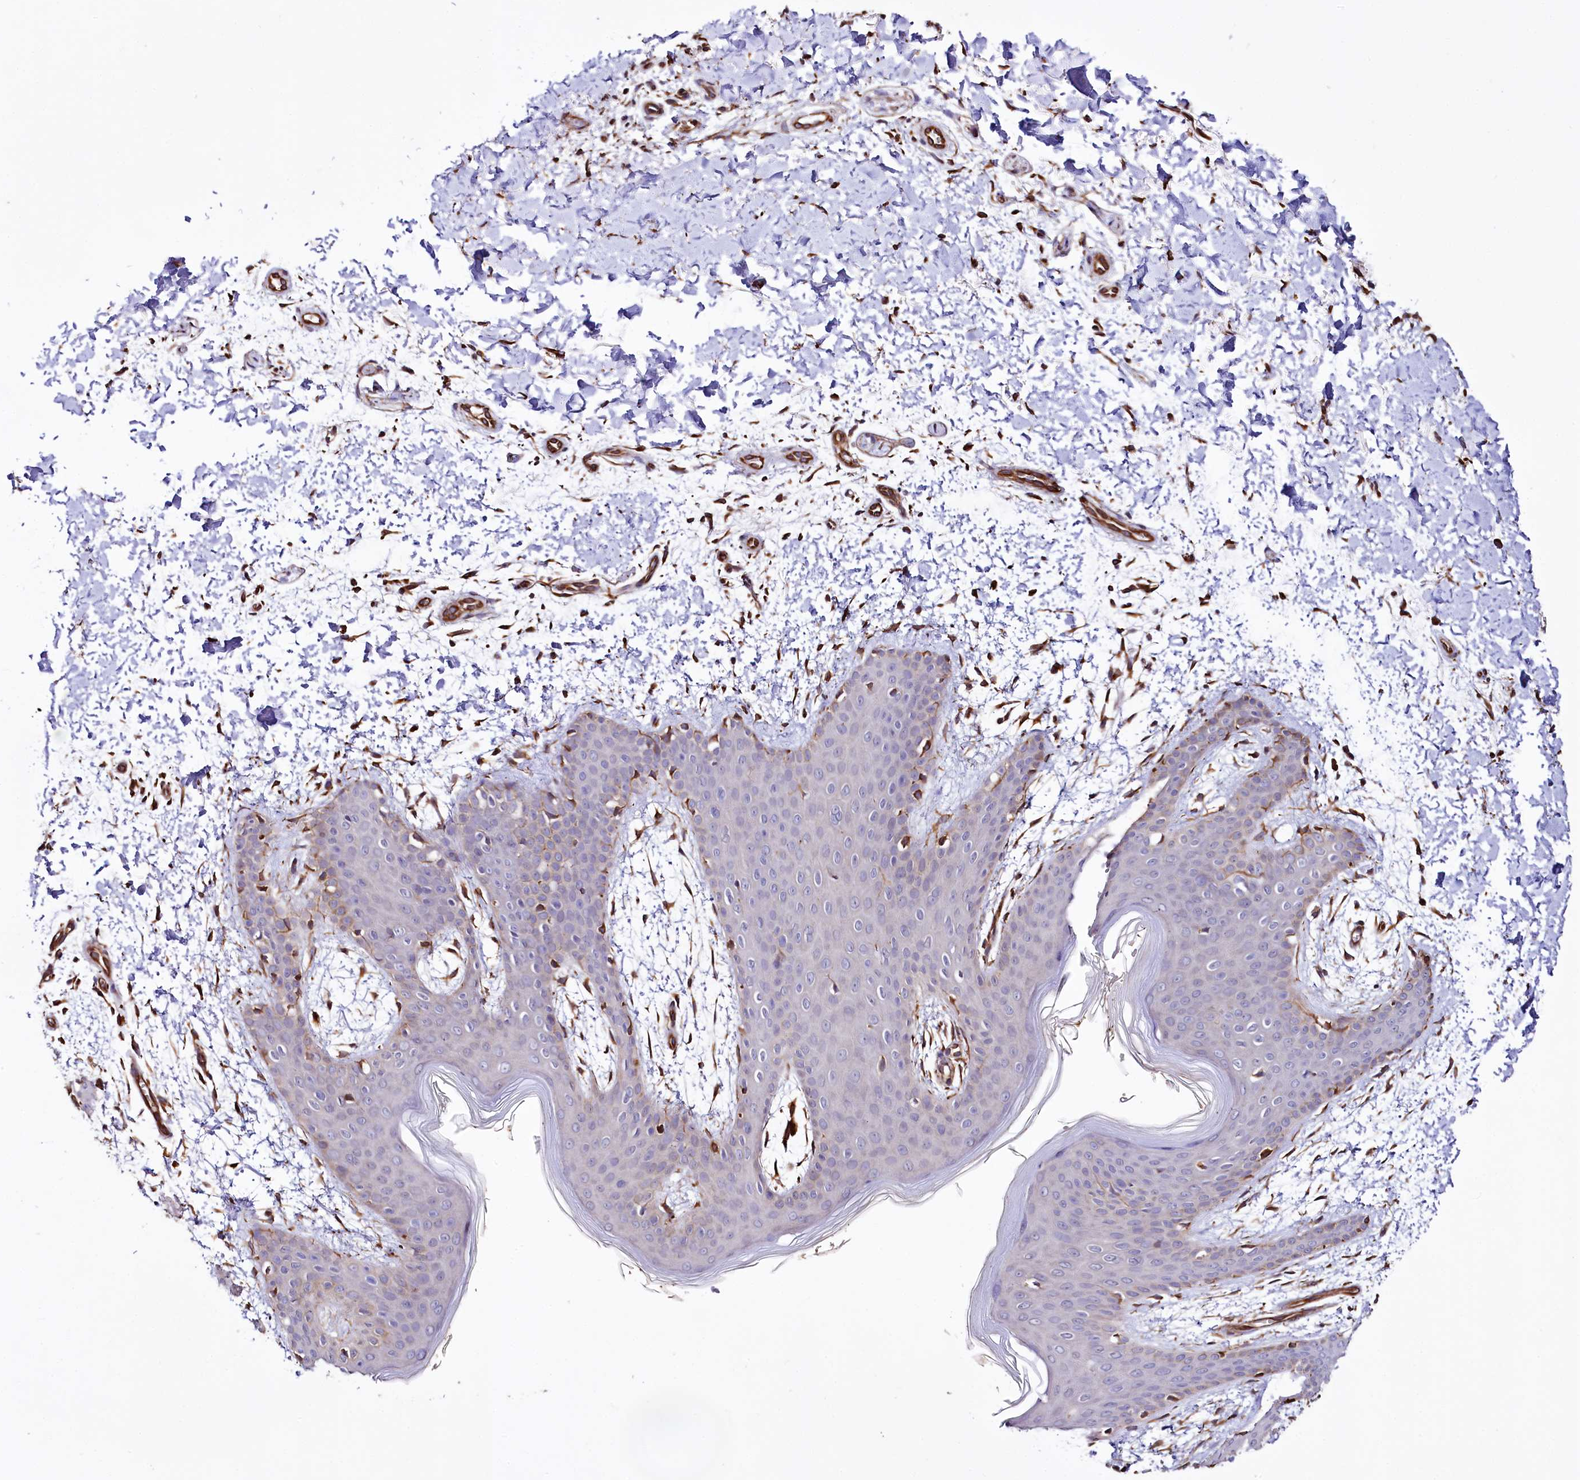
{"staining": {"intensity": "moderate", "quantity": ">75%", "location": "cytoplasmic/membranous,nuclear"}, "tissue": "skin", "cell_type": "Fibroblasts", "image_type": "normal", "snomed": [{"axis": "morphology", "description": "Normal tissue, NOS"}, {"axis": "topography", "description": "Skin"}], "caption": "A high-resolution histopathology image shows IHC staining of normal skin, which exhibits moderate cytoplasmic/membranous,nuclear expression in approximately >75% of fibroblasts.", "gene": "TTC12", "patient": {"sex": "male", "age": 36}}